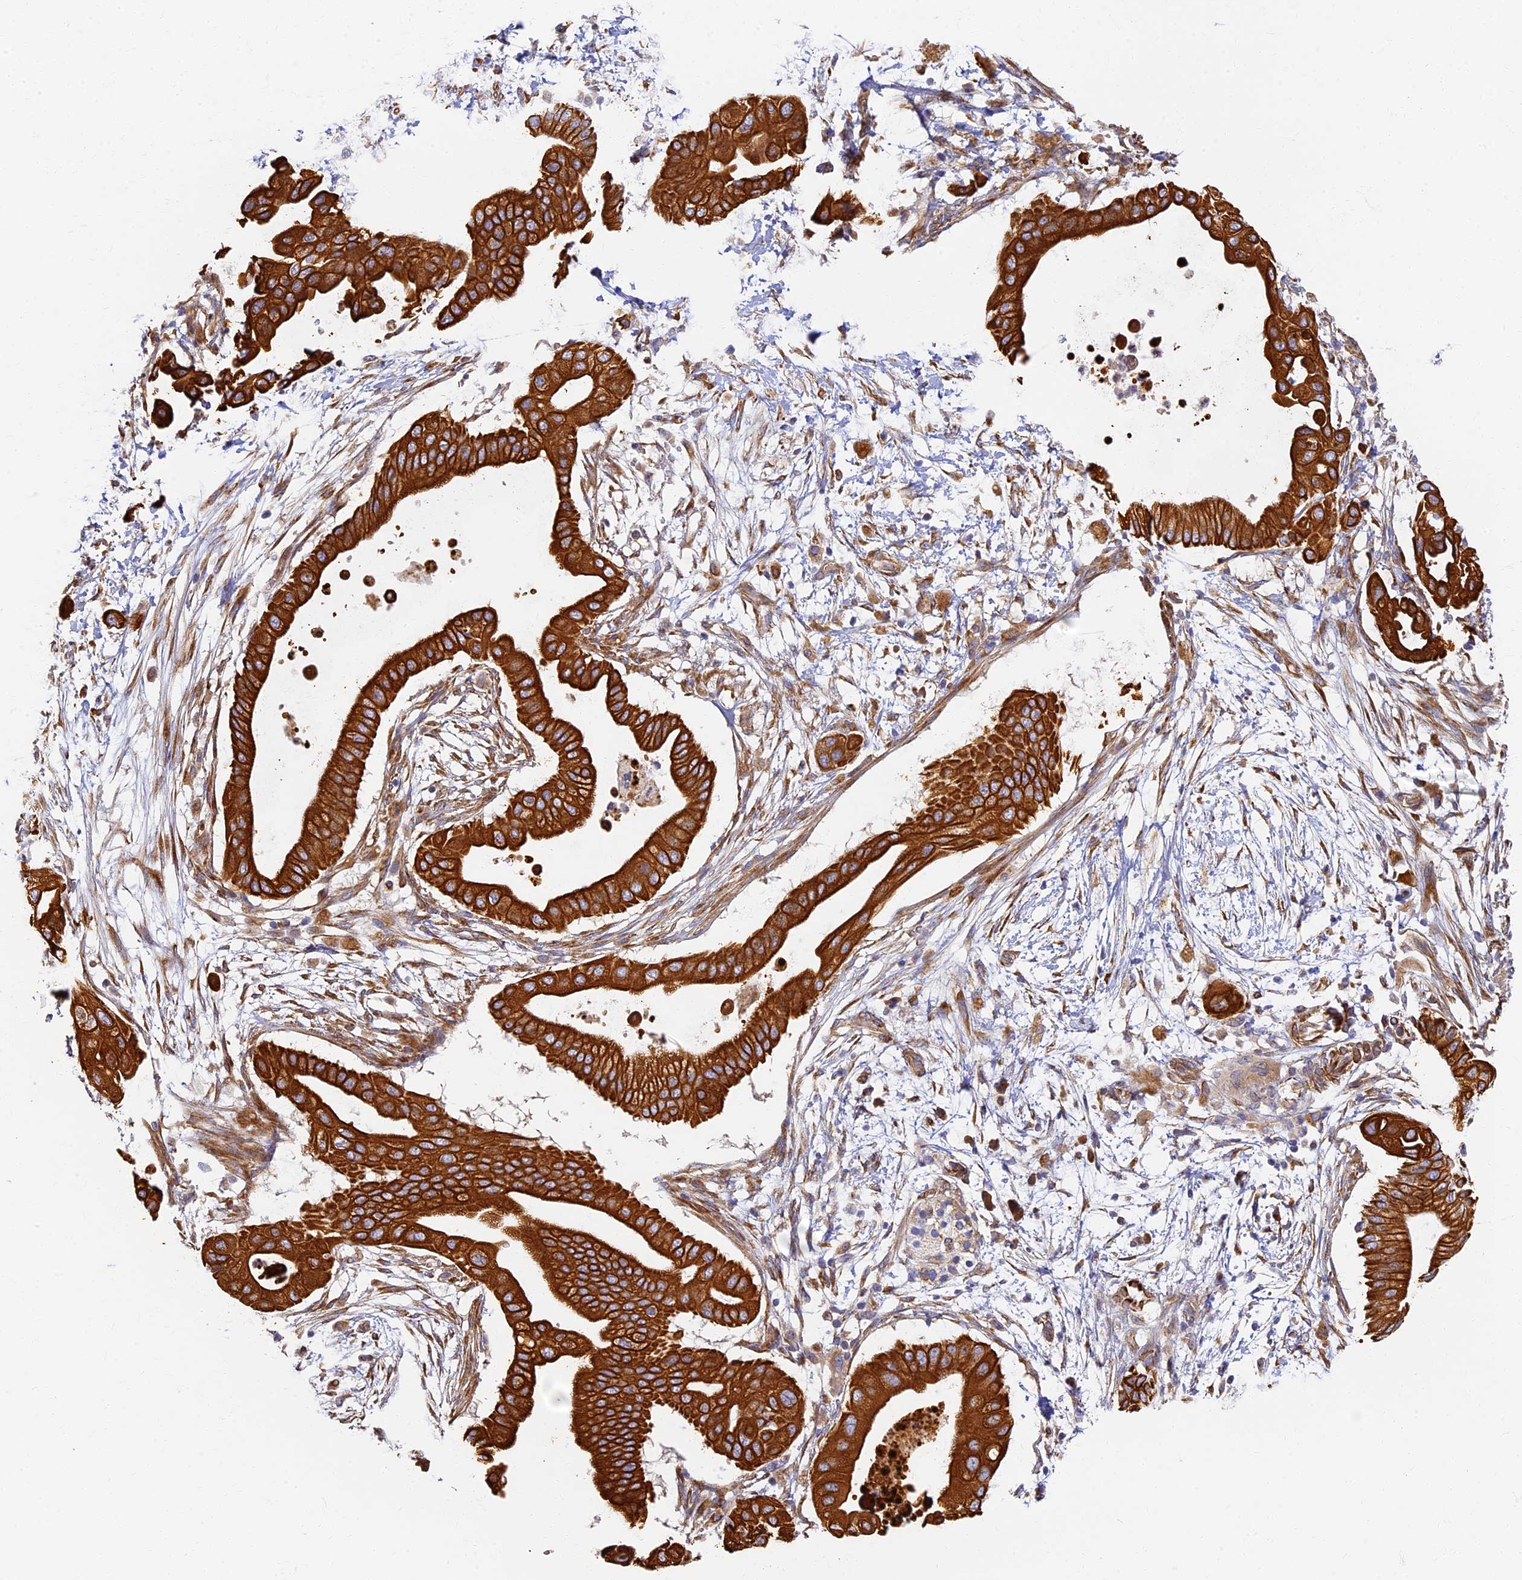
{"staining": {"intensity": "strong", "quantity": ">75%", "location": "cytoplasmic/membranous"}, "tissue": "pancreatic cancer", "cell_type": "Tumor cells", "image_type": "cancer", "snomed": [{"axis": "morphology", "description": "Adenocarcinoma, NOS"}, {"axis": "topography", "description": "Pancreas"}], "caption": "Human pancreatic adenocarcinoma stained for a protein (brown) demonstrates strong cytoplasmic/membranous positive positivity in approximately >75% of tumor cells.", "gene": "LRRC57", "patient": {"sex": "male", "age": 68}}